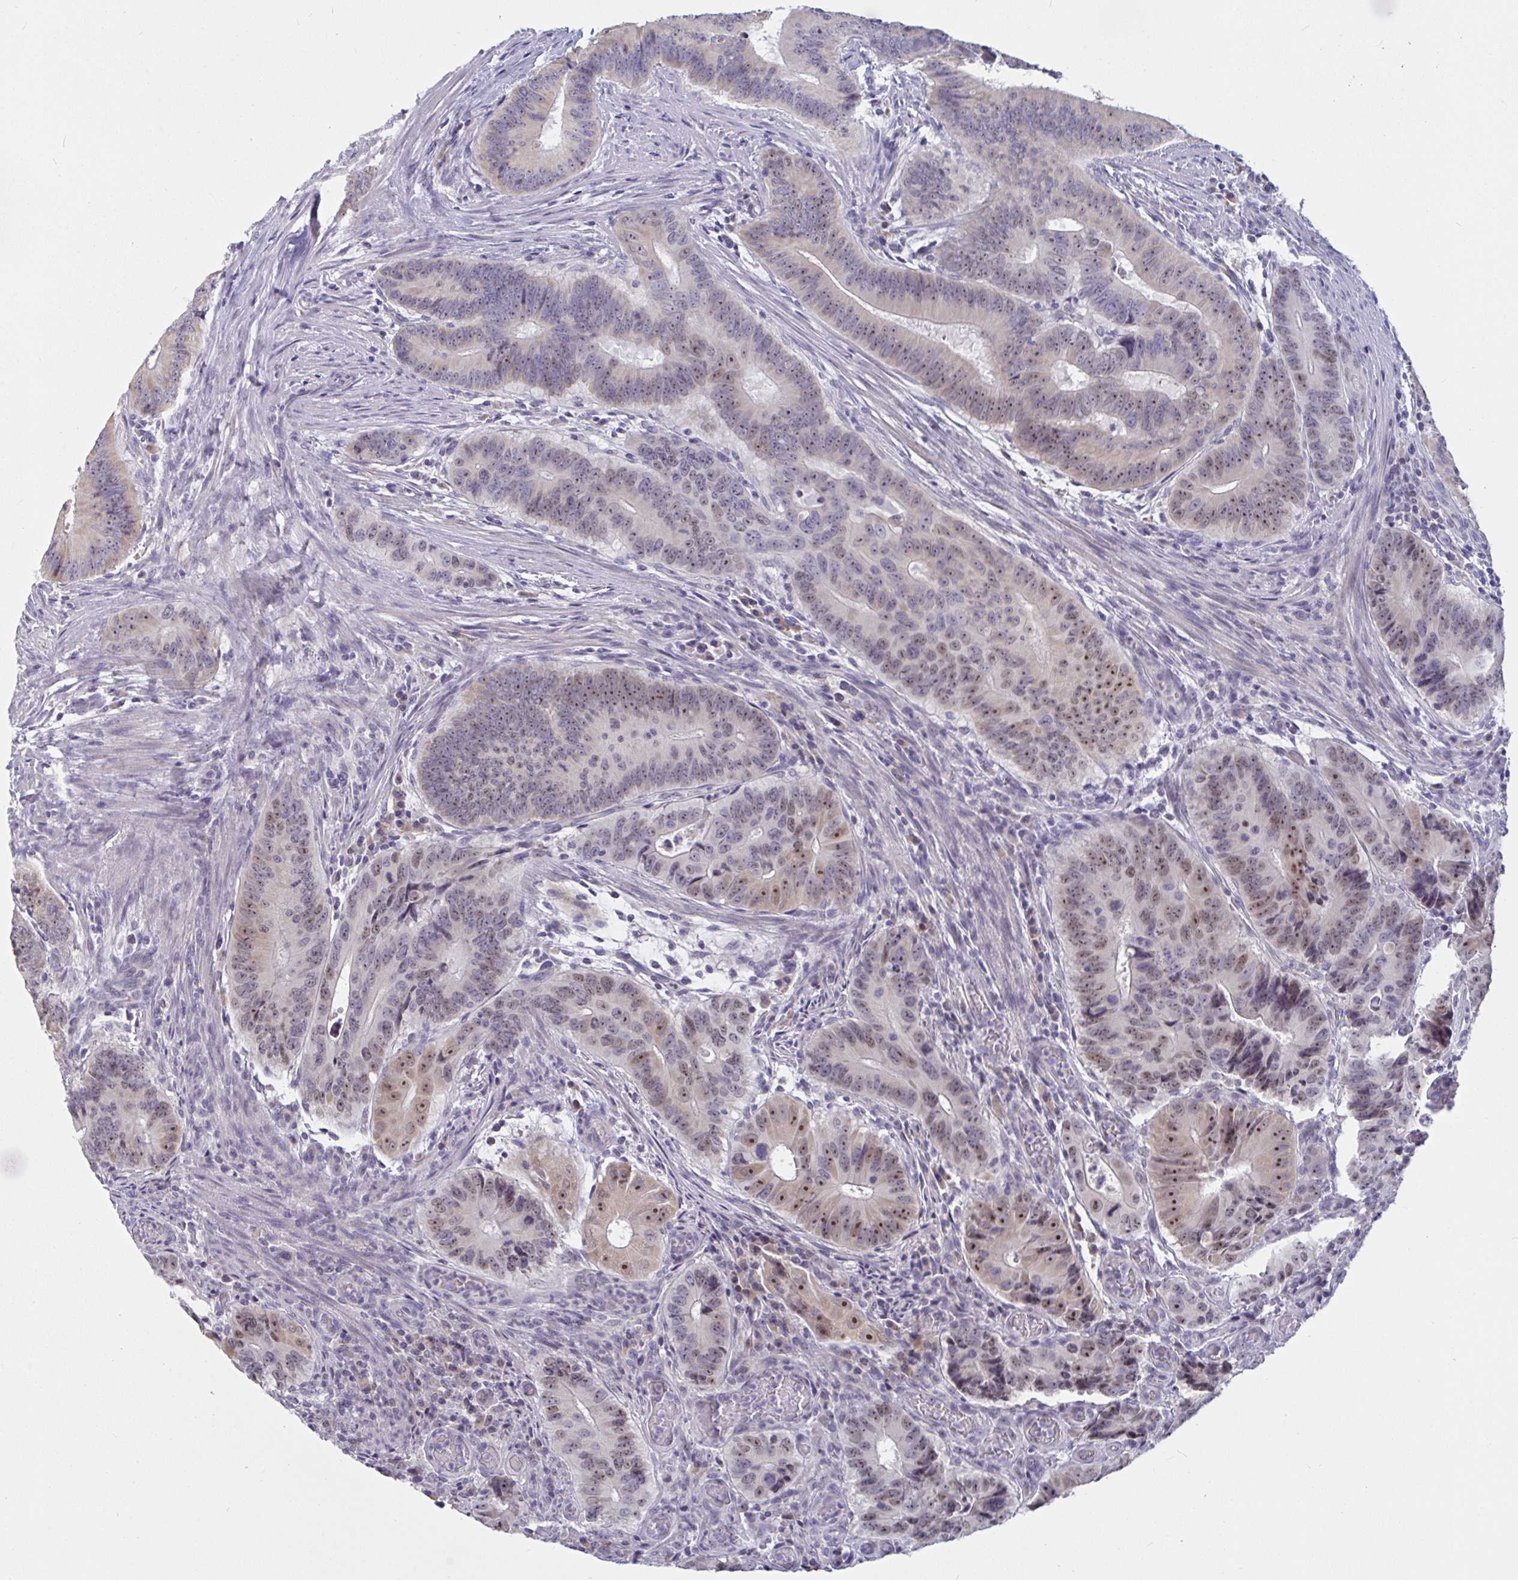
{"staining": {"intensity": "moderate", "quantity": "25%-75%", "location": "nuclear"}, "tissue": "colorectal cancer", "cell_type": "Tumor cells", "image_type": "cancer", "snomed": [{"axis": "morphology", "description": "Adenocarcinoma, NOS"}, {"axis": "topography", "description": "Colon"}], "caption": "Immunohistochemical staining of human adenocarcinoma (colorectal) displays moderate nuclear protein positivity in approximately 25%-75% of tumor cells. (brown staining indicates protein expression, while blue staining denotes nuclei).", "gene": "MYC", "patient": {"sex": "male", "age": 62}}